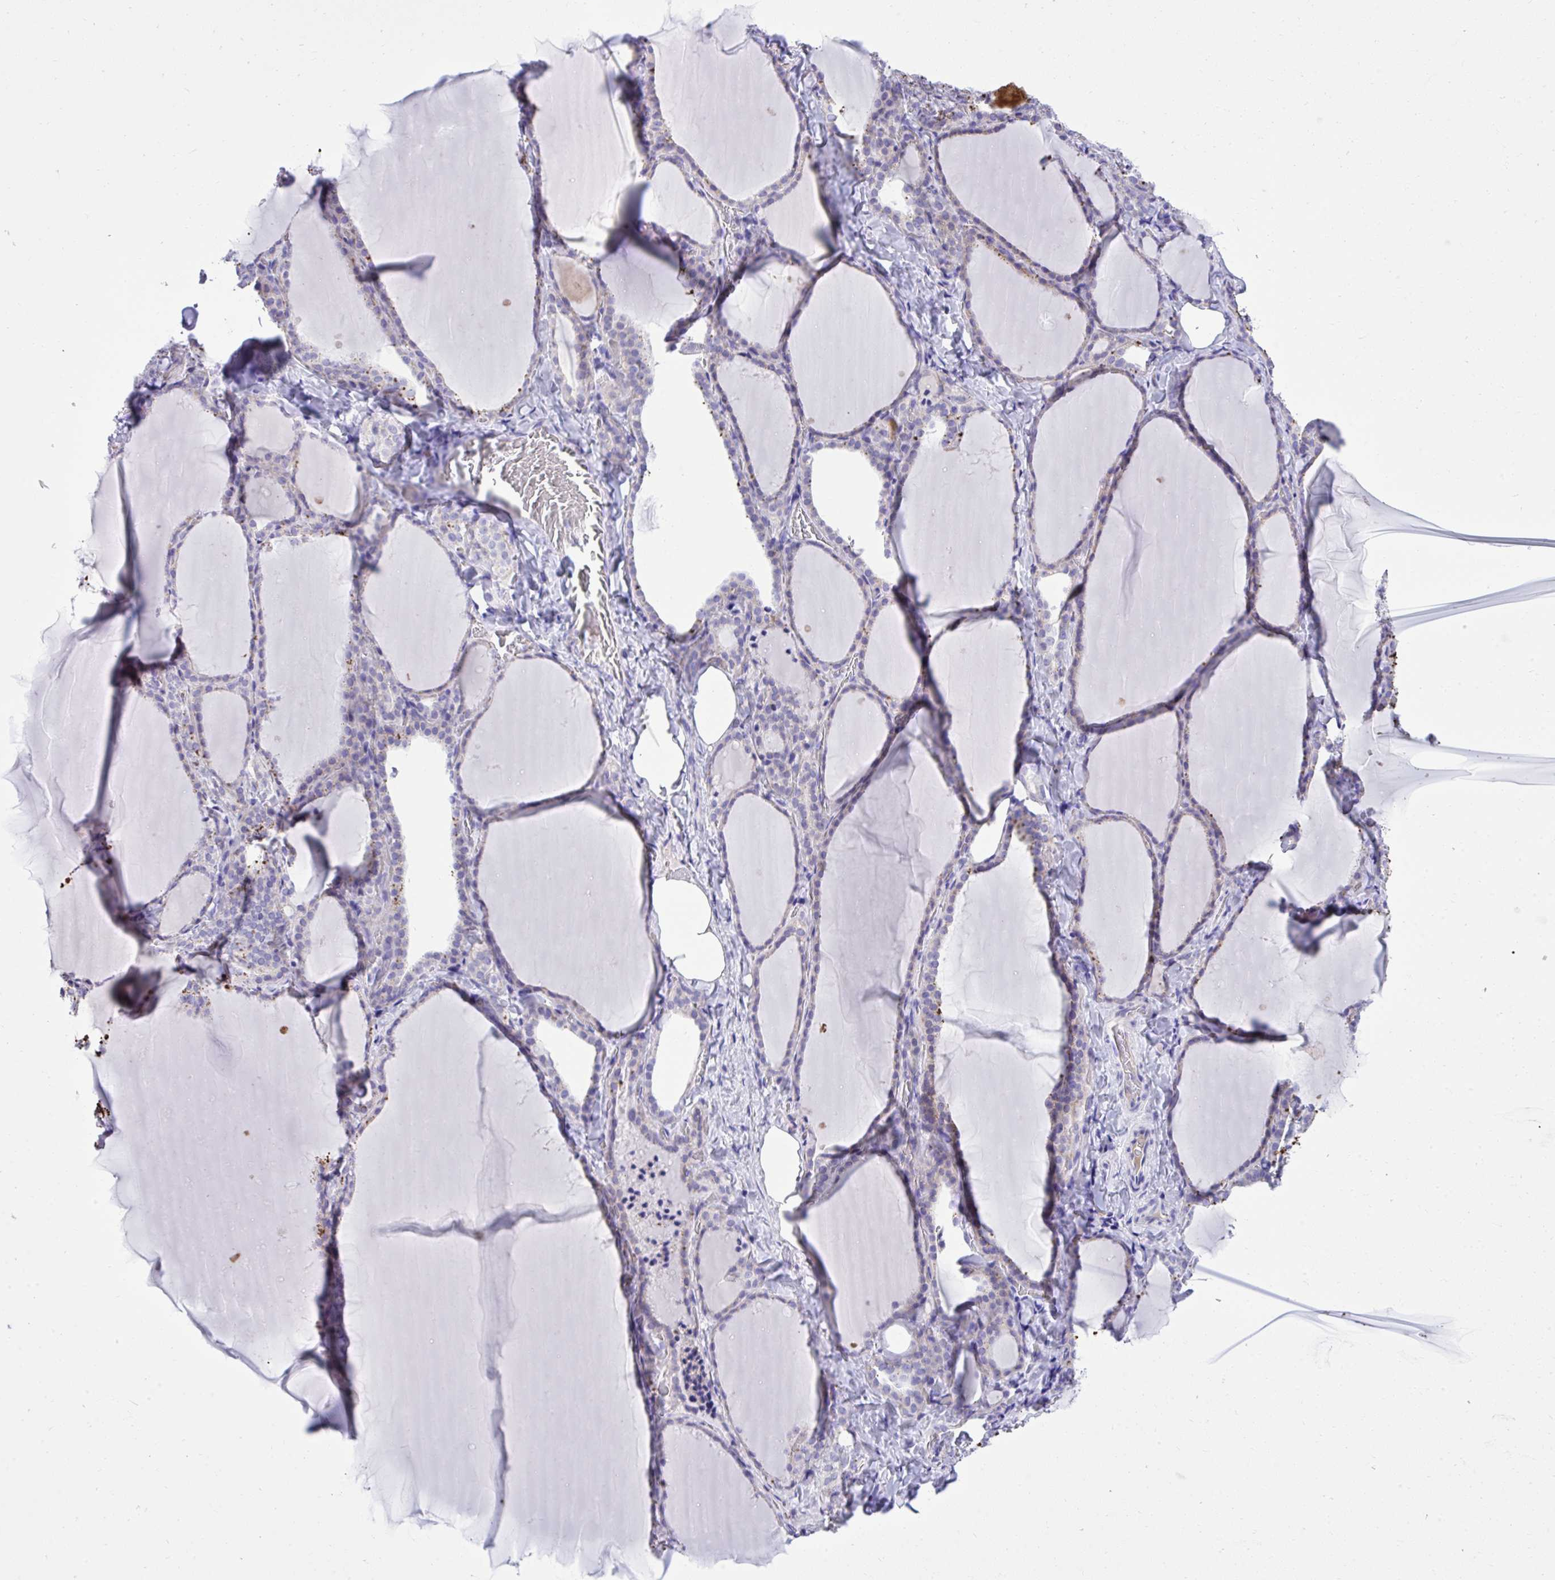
{"staining": {"intensity": "negative", "quantity": "none", "location": "none"}, "tissue": "thyroid gland", "cell_type": "Glandular cells", "image_type": "normal", "snomed": [{"axis": "morphology", "description": "Normal tissue, NOS"}, {"axis": "topography", "description": "Thyroid gland"}], "caption": "A high-resolution histopathology image shows immunohistochemistry staining of normal thyroid gland, which shows no significant positivity in glandular cells. (Immunohistochemistry (ihc), brightfield microscopy, high magnification).", "gene": "ST6GALNAC3", "patient": {"sex": "female", "age": 22}}